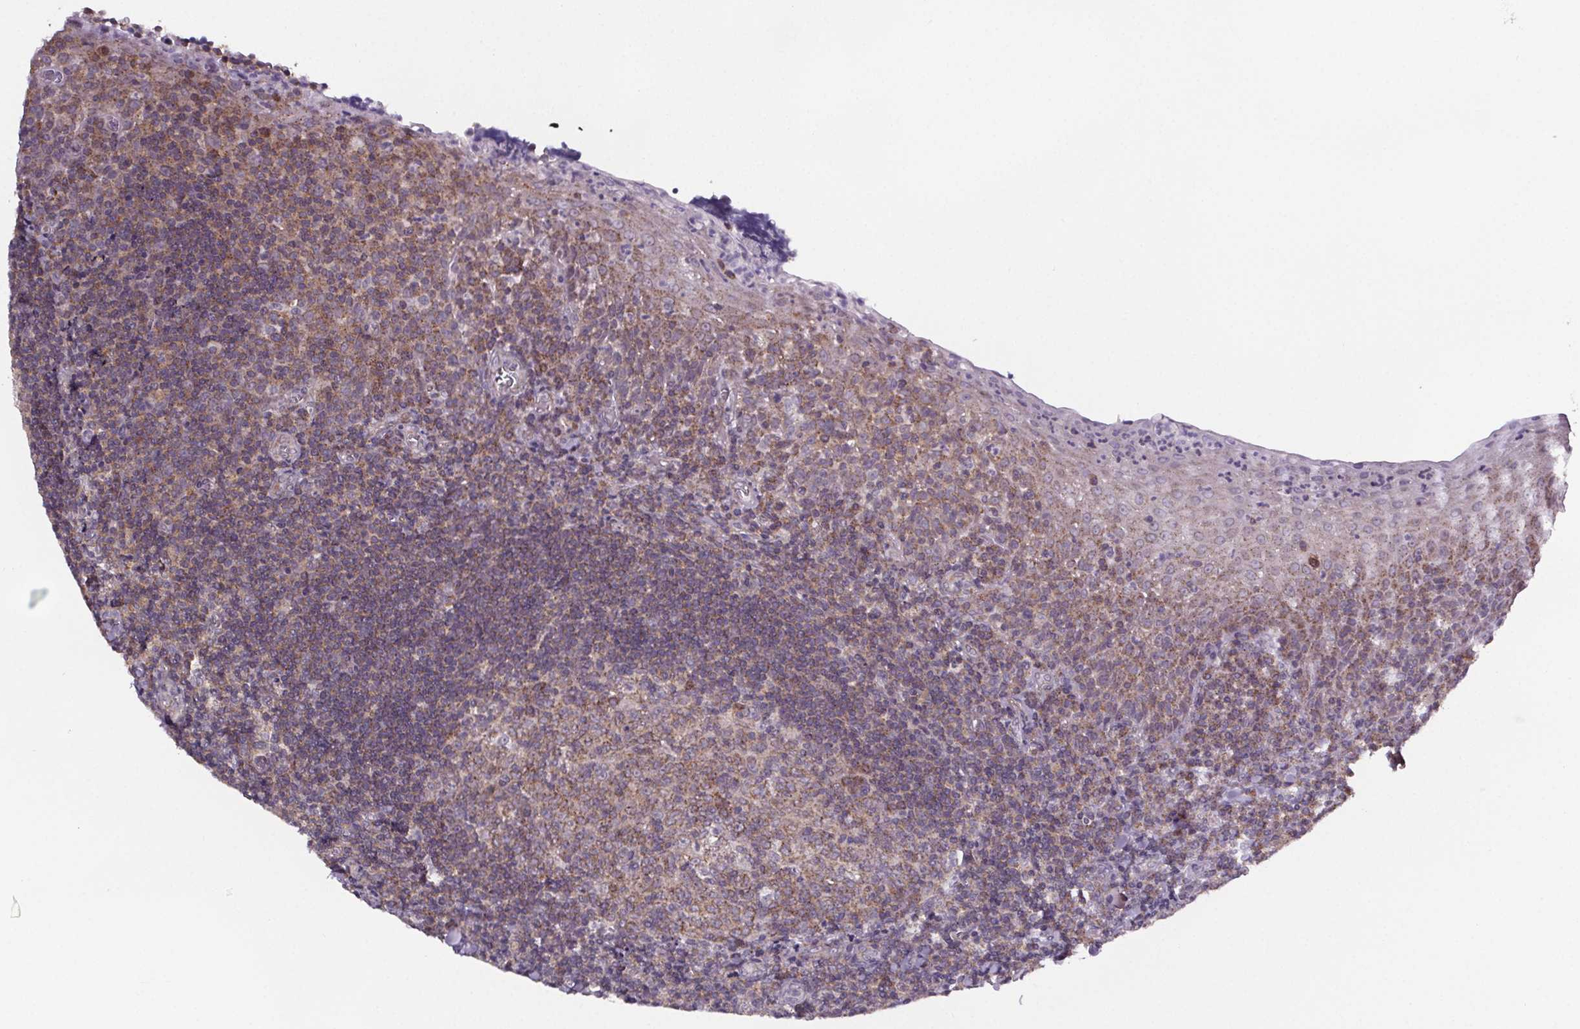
{"staining": {"intensity": "weak", "quantity": "25%-75%", "location": "cytoplasmic/membranous"}, "tissue": "tonsil", "cell_type": "Germinal center cells", "image_type": "normal", "snomed": [{"axis": "morphology", "description": "Normal tissue, NOS"}, {"axis": "morphology", "description": "Inflammation, NOS"}, {"axis": "topography", "description": "Tonsil"}], "caption": "Tonsil stained with DAB immunohistochemistry (IHC) shows low levels of weak cytoplasmic/membranous expression in about 25%-75% of germinal center cells. The staining is performed using DAB (3,3'-diaminobenzidine) brown chromogen to label protein expression. The nuclei are counter-stained blue using hematoxylin.", "gene": "TTC12", "patient": {"sex": "female", "age": 31}}